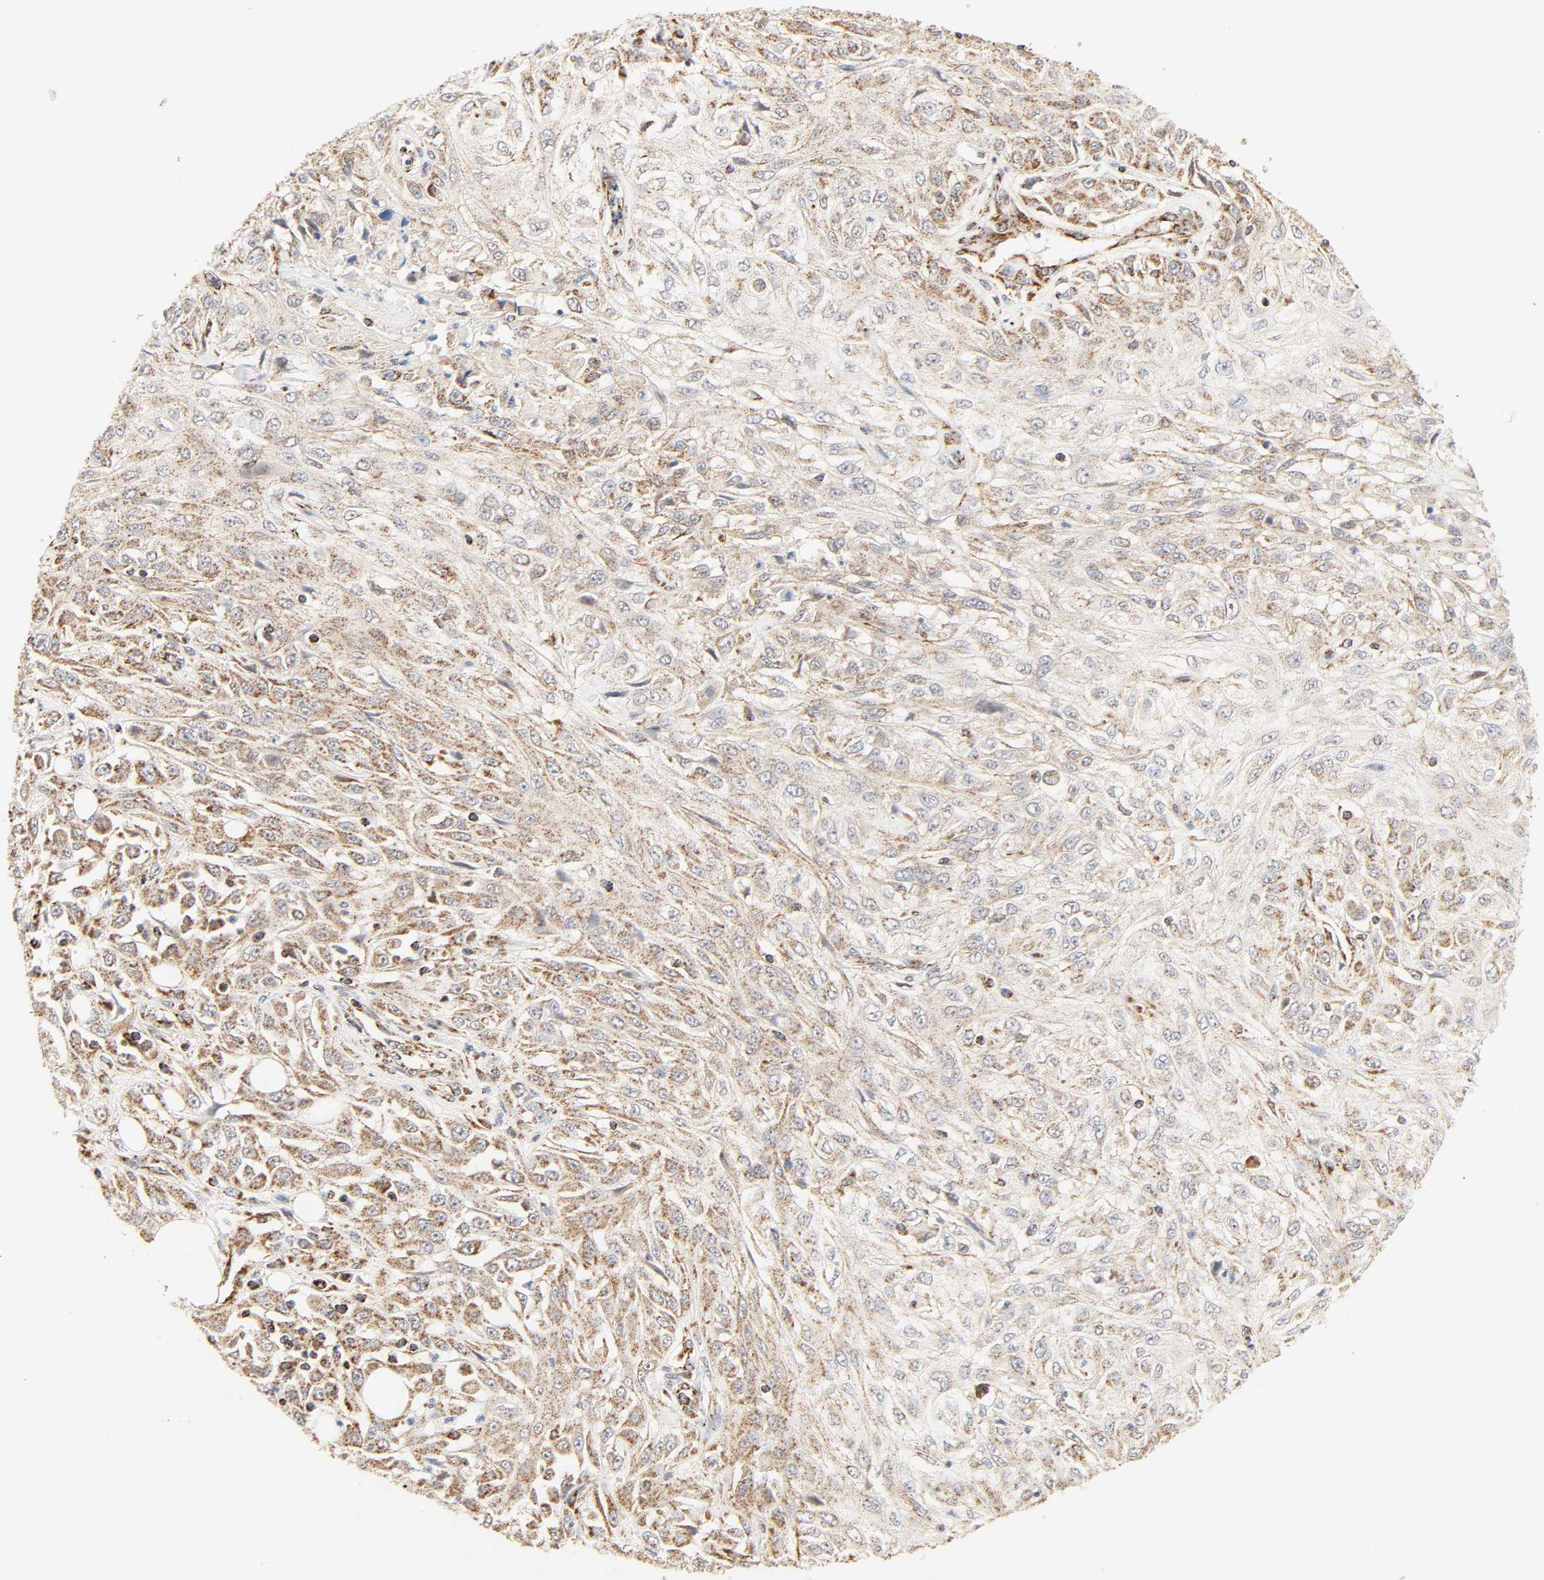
{"staining": {"intensity": "moderate", "quantity": ">75%", "location": "cytoplasmic/membranous"}, "tissue": "skin cancer", "cell_type": "Tumor cells", "image_type": "cancer", "snomed": [{"axis": "morphology", "description": "Squamous cell carcinoma, NOS"}, {"axis": "topography", "description": "Skin"}], "caption": "Moderate cytoplasmic/membranous protein staining is present in about >75% of tumor cells in skin cancer (squamous cell carcinoma). (DAB IHC, brown staining for protein, blue staining for nuclei).", "gene": "ZMAT5", "patient": {"sex": "male", "age": 75}}